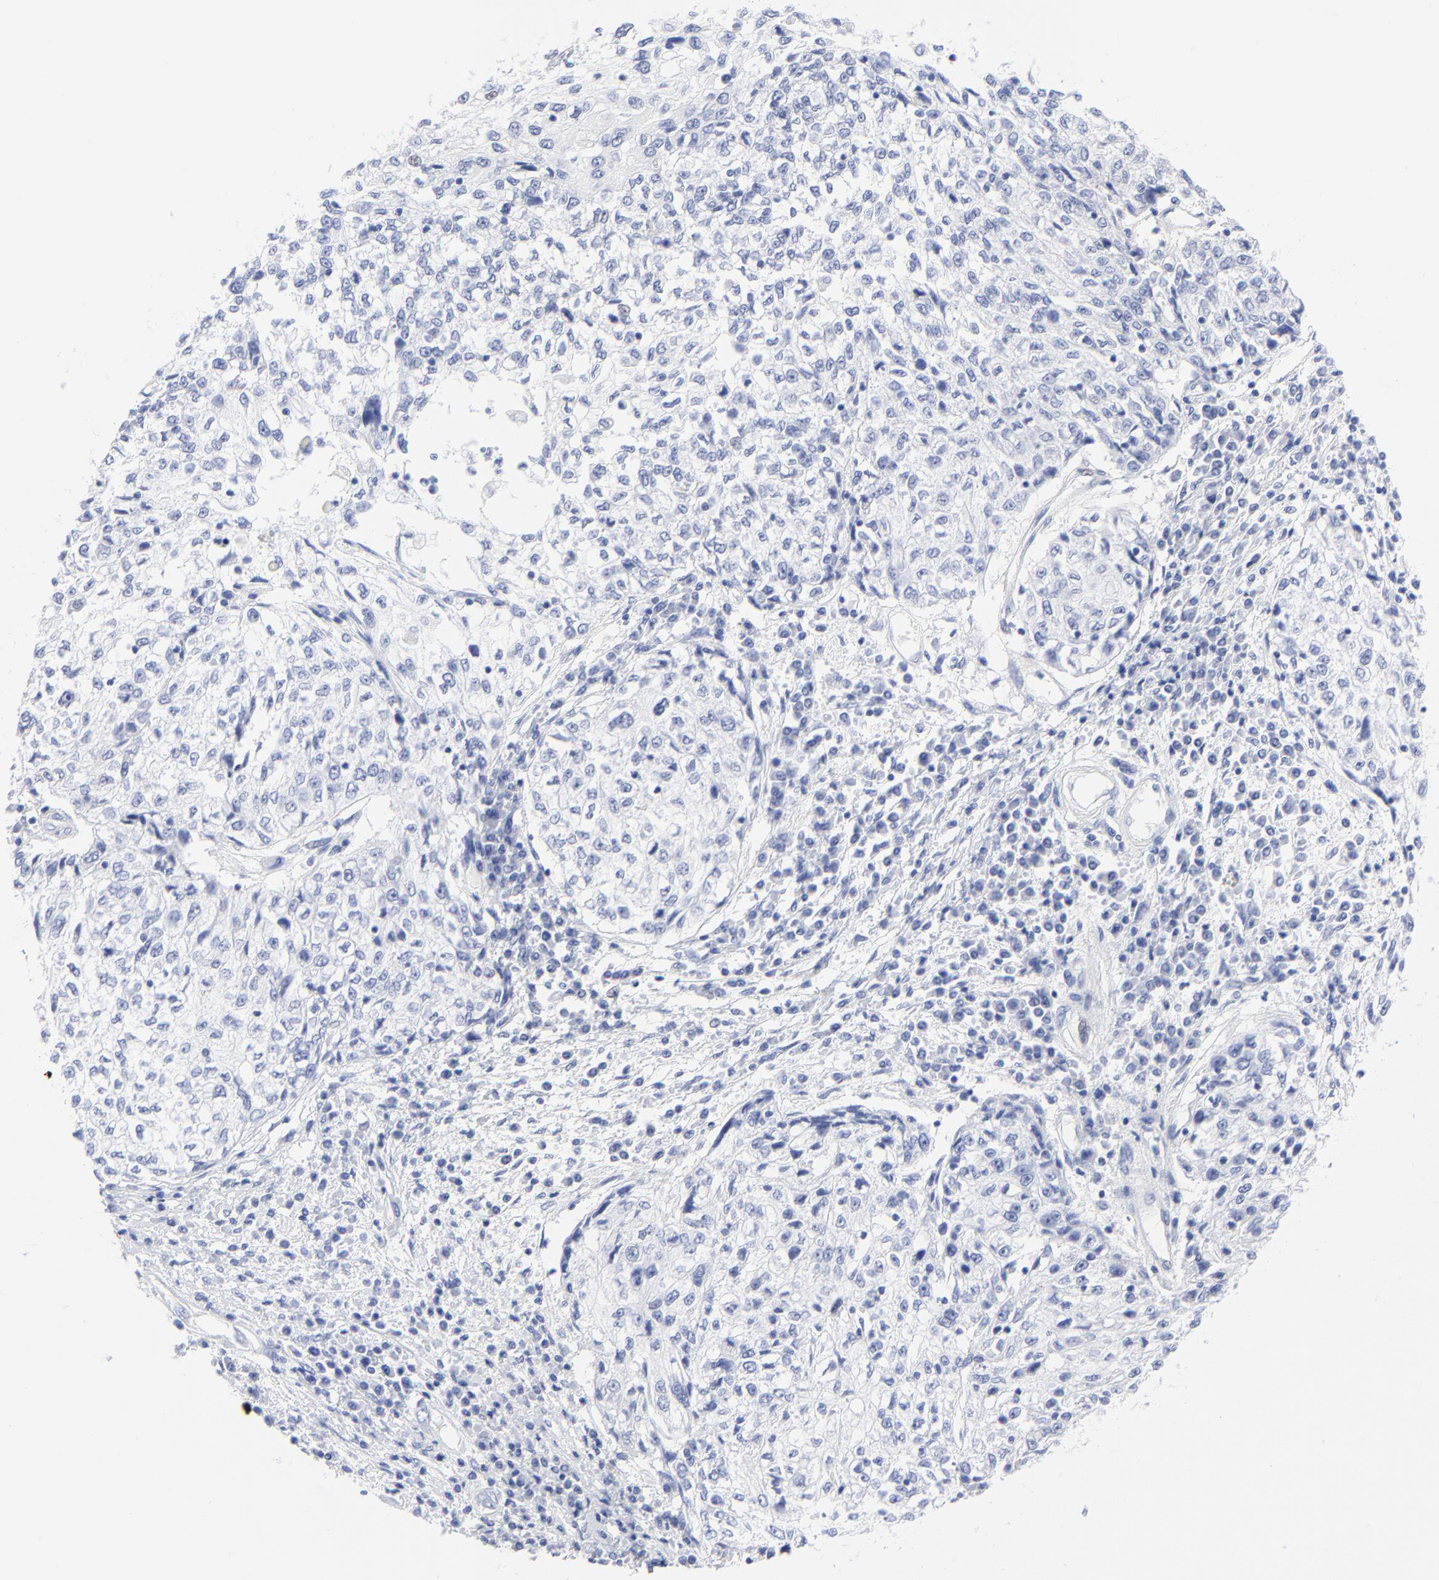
{"staining": {"intensity": "negative", "quantity": "none", "location": "none"}, "tissue": "cervical cancer", "cell_type": "Tumor cells", "image_type": "cancer", "snomed": [{"axis": "morphology", "description": "Squamous cell carcinoma, NOS"}, {"axis": "topography", "description": "Cervix"}], "caption": "Immunohistochemical staining of squamous cell carcinoma (cervical) exhibits no significant positivity in tumor cells.", "gene": "PSD3", "patient": {"sex": "female", "age": 57}}